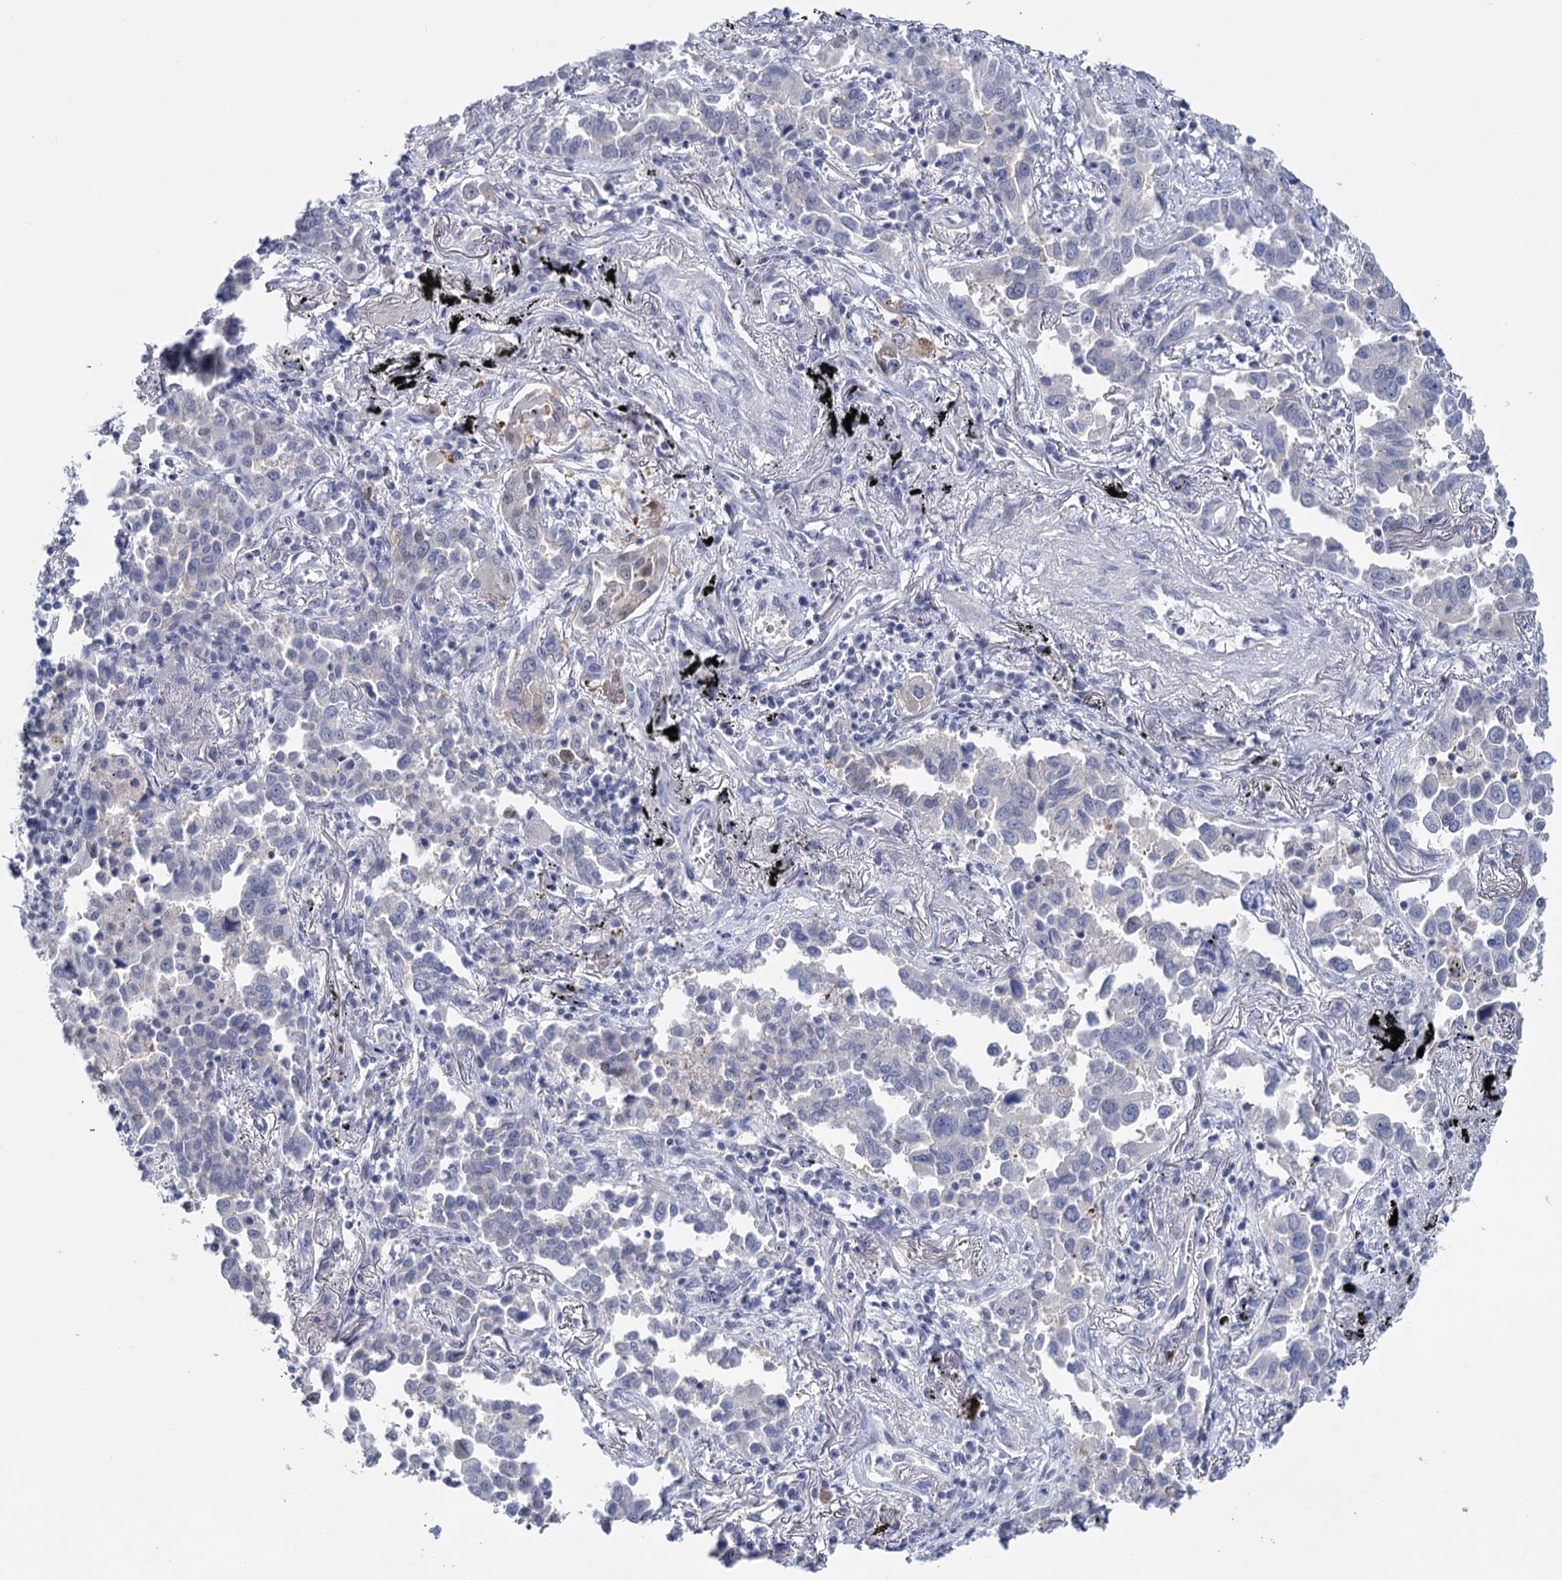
{"staining": {"intensity": "negative", "quantity": "none", "location": "none"}, "tissue": "lung cancer", "cell_type": "Tumor cells", "image_type": "cancer", "snomed": [{"axis": "morphology", "description": "Adenocarcinoma, NOS"}, {"axis": "topography", "description": "Lung"}], "caption": "Histopathology image shows no protein positivity in tumor cells of adenocarcinoma (lung) tissue. (Stains: DAB immunohistochemistry (IHC) with hematoxylin counter stain, Microscopy: brightfield microscopy at high magnification).", "gene": "SFN", "patient": {"sex": "male", "age": 67}}